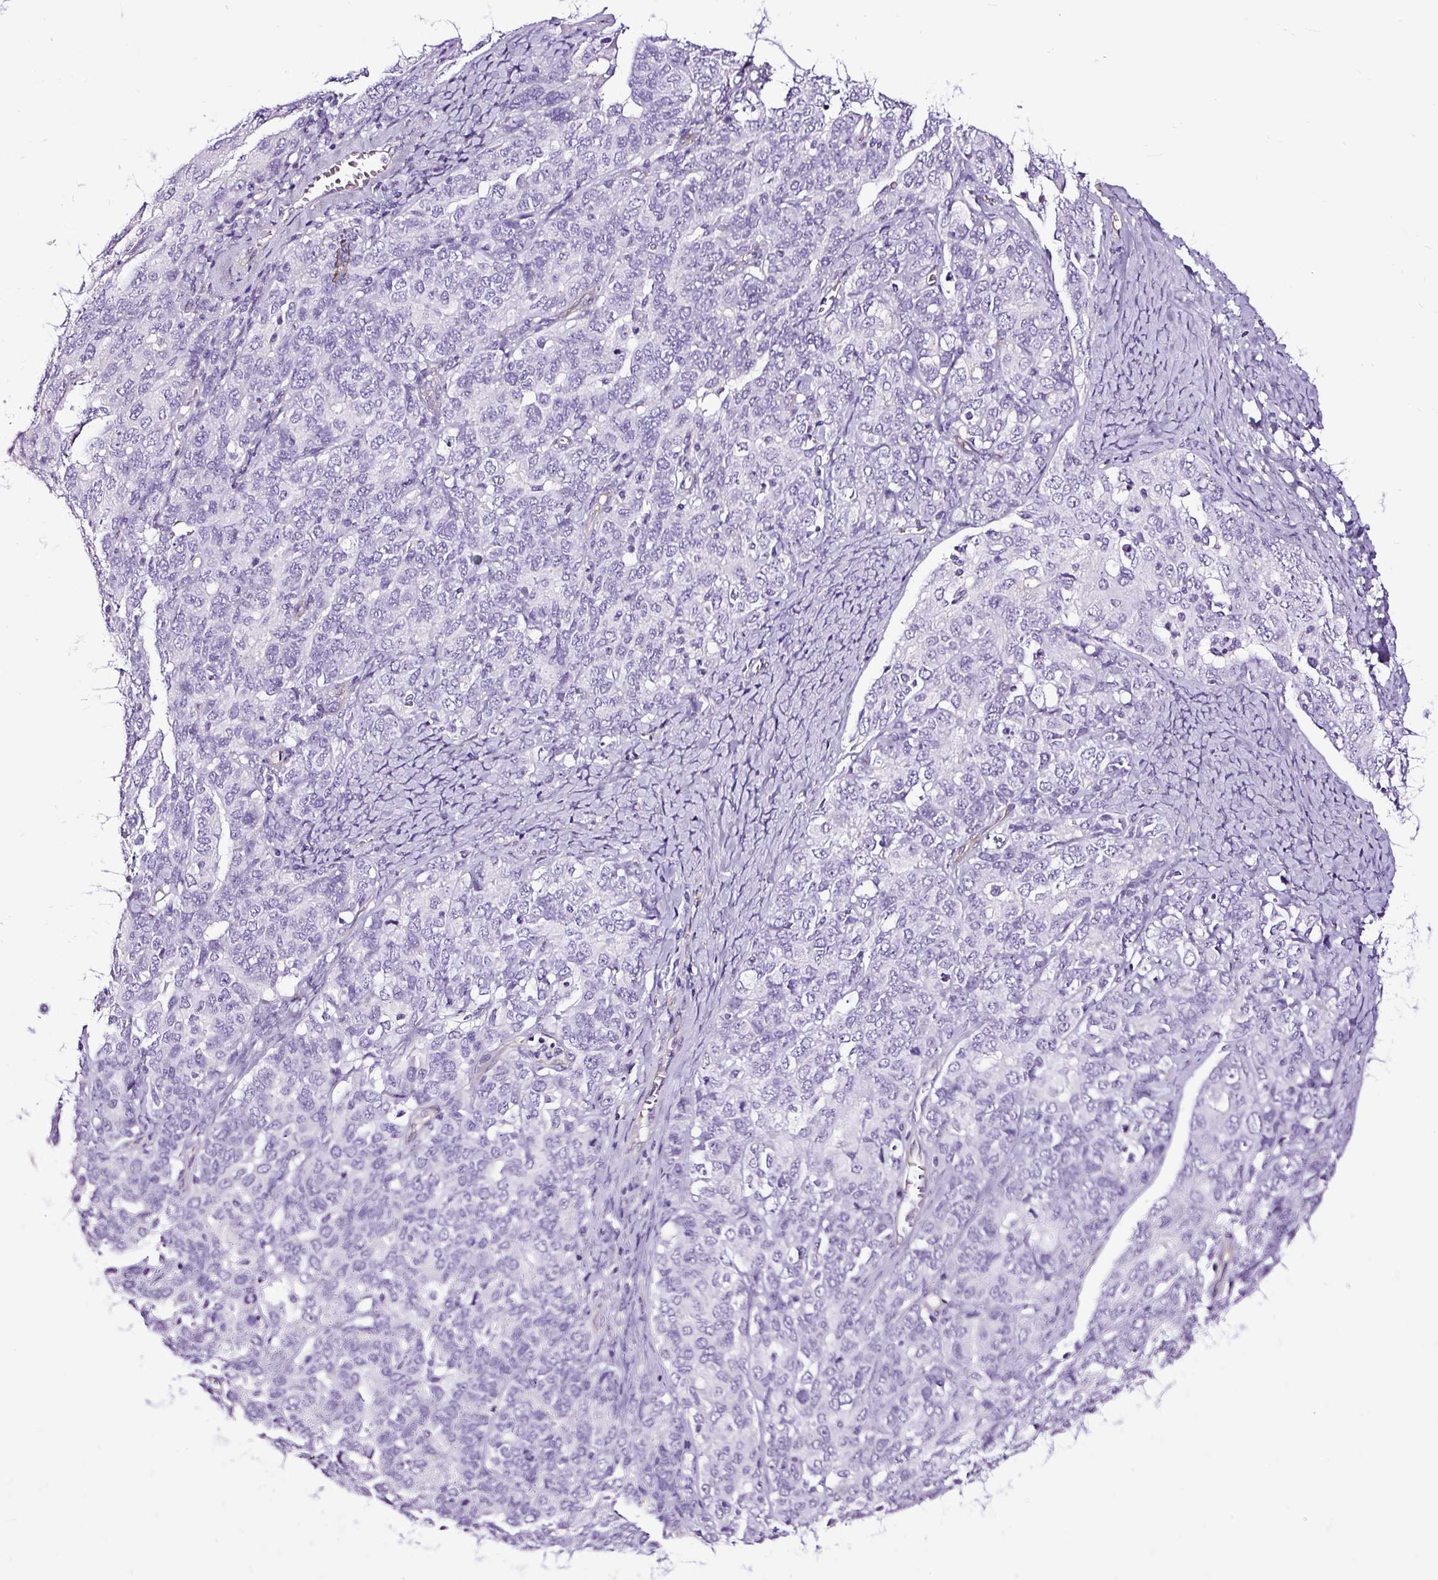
{"staining": {"intensity": "negative", "quantity": "none", "location": "none"}, "tissue": "ovarian cancer", "cell_type": "Tumor cells", "image_type": "cancer", "snomed": [{"axis": "morphology", "description": "Carcinoma, endometroid"}, {"axis": "topography", "description": "Ovary"}], "caption": "The immunohistochemistry image has no significant positivity in tumor cells of ovarian cancer tissue.", "gene": "SLC7A8", "patient": {"sex": "female", "age": 62}}